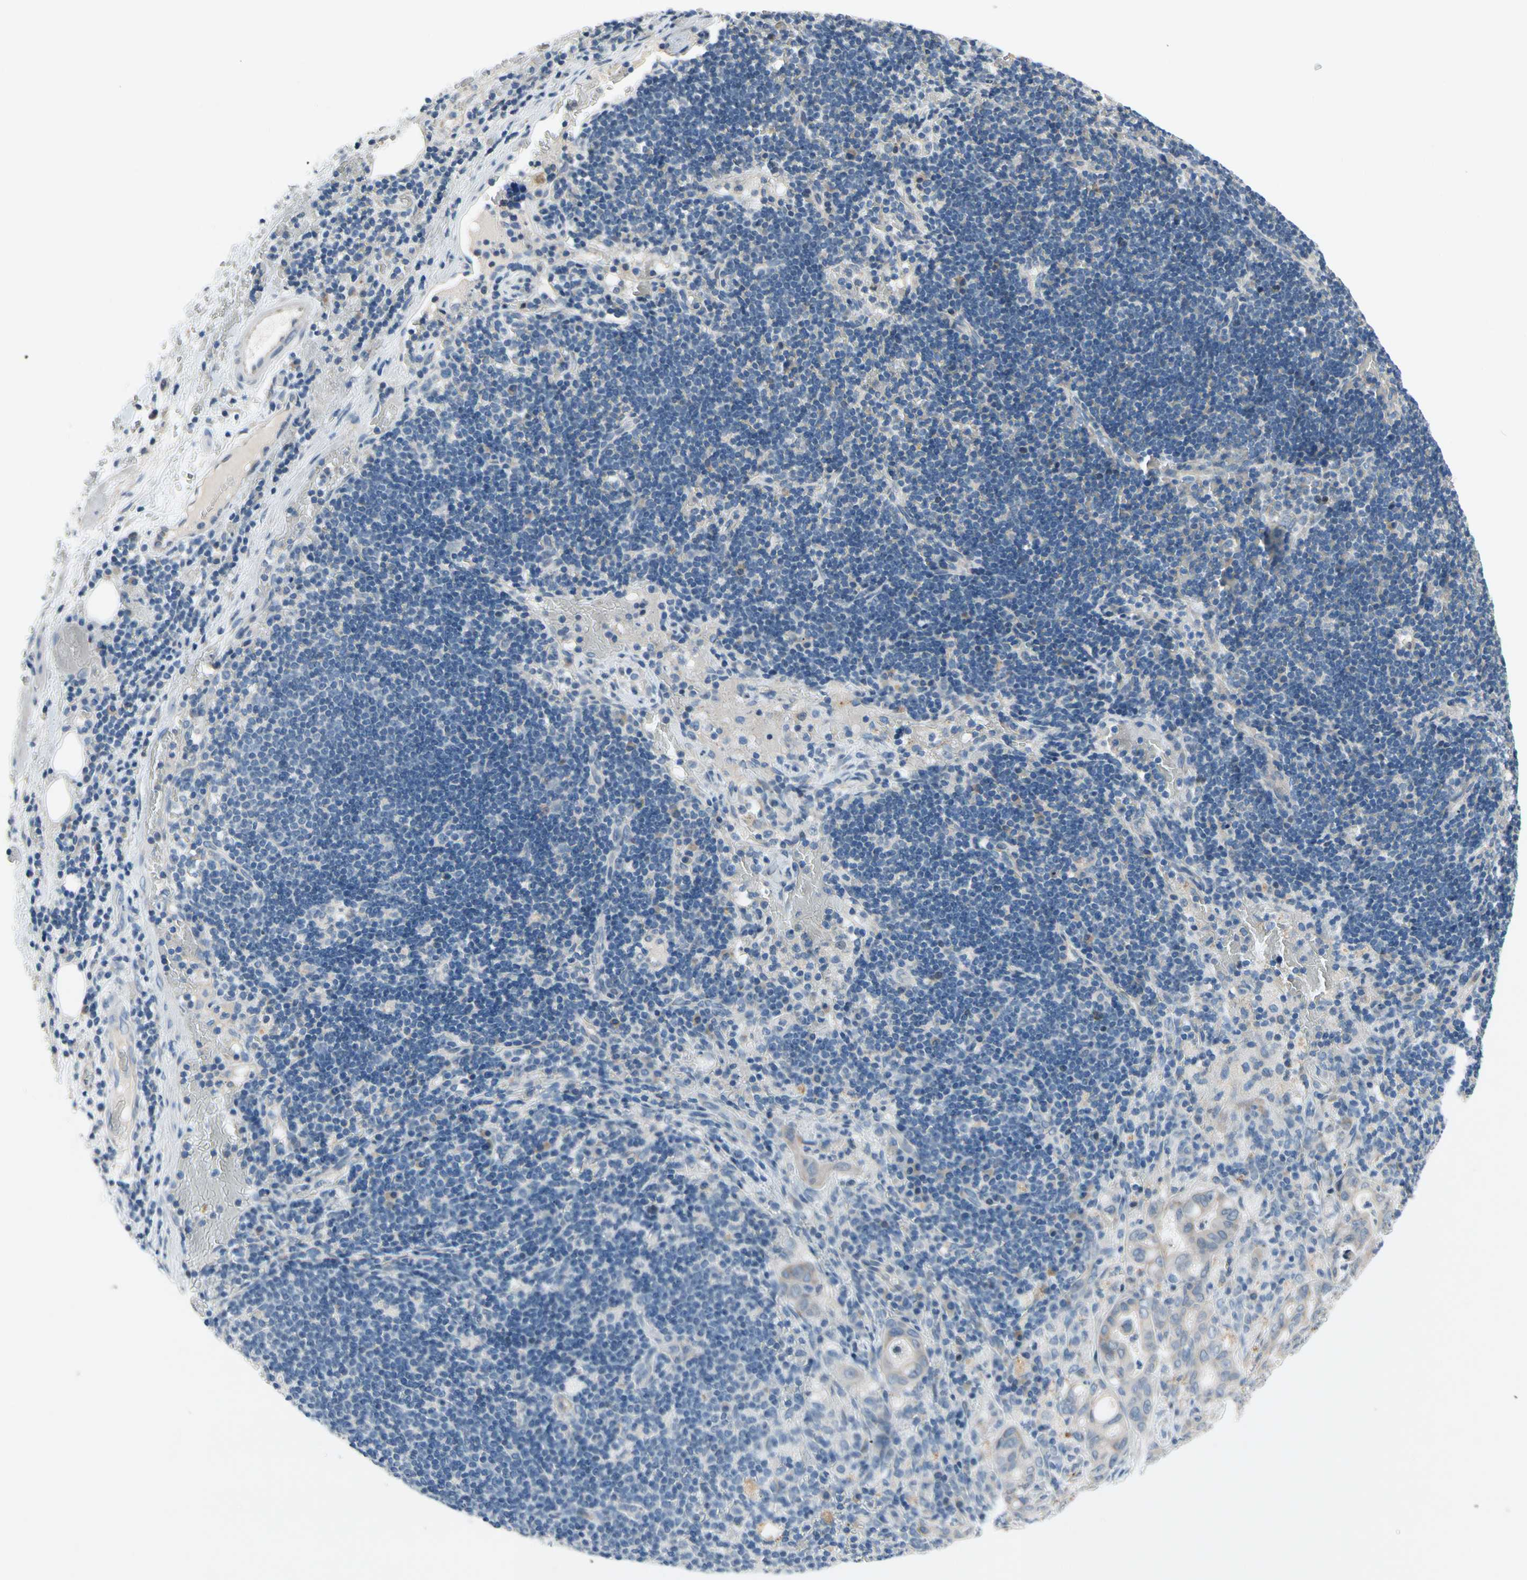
{"staining": {"intensity": "moderate", "quantity": "25%-75%", "location": "cytoplasmic/membranous"}, "tissue": "liver cancer", "cell_type": "Tumor cells", "image_type": "cancer", "snomed": [{"axis": "morphology", "description": "Cholangiocarcinoma"}, {"axis": "topography", "description": "Liver"}], "caption": "Human liver cancer (cholangiocarcinoma) stained for a protein (brown) demonstrates moderate cytoplasmic/membranous positive positivity in approximately 25%-75% of tumor cells.", "gene": "PIP5K1B", "patient": {"sex": "female", "age": 68}}